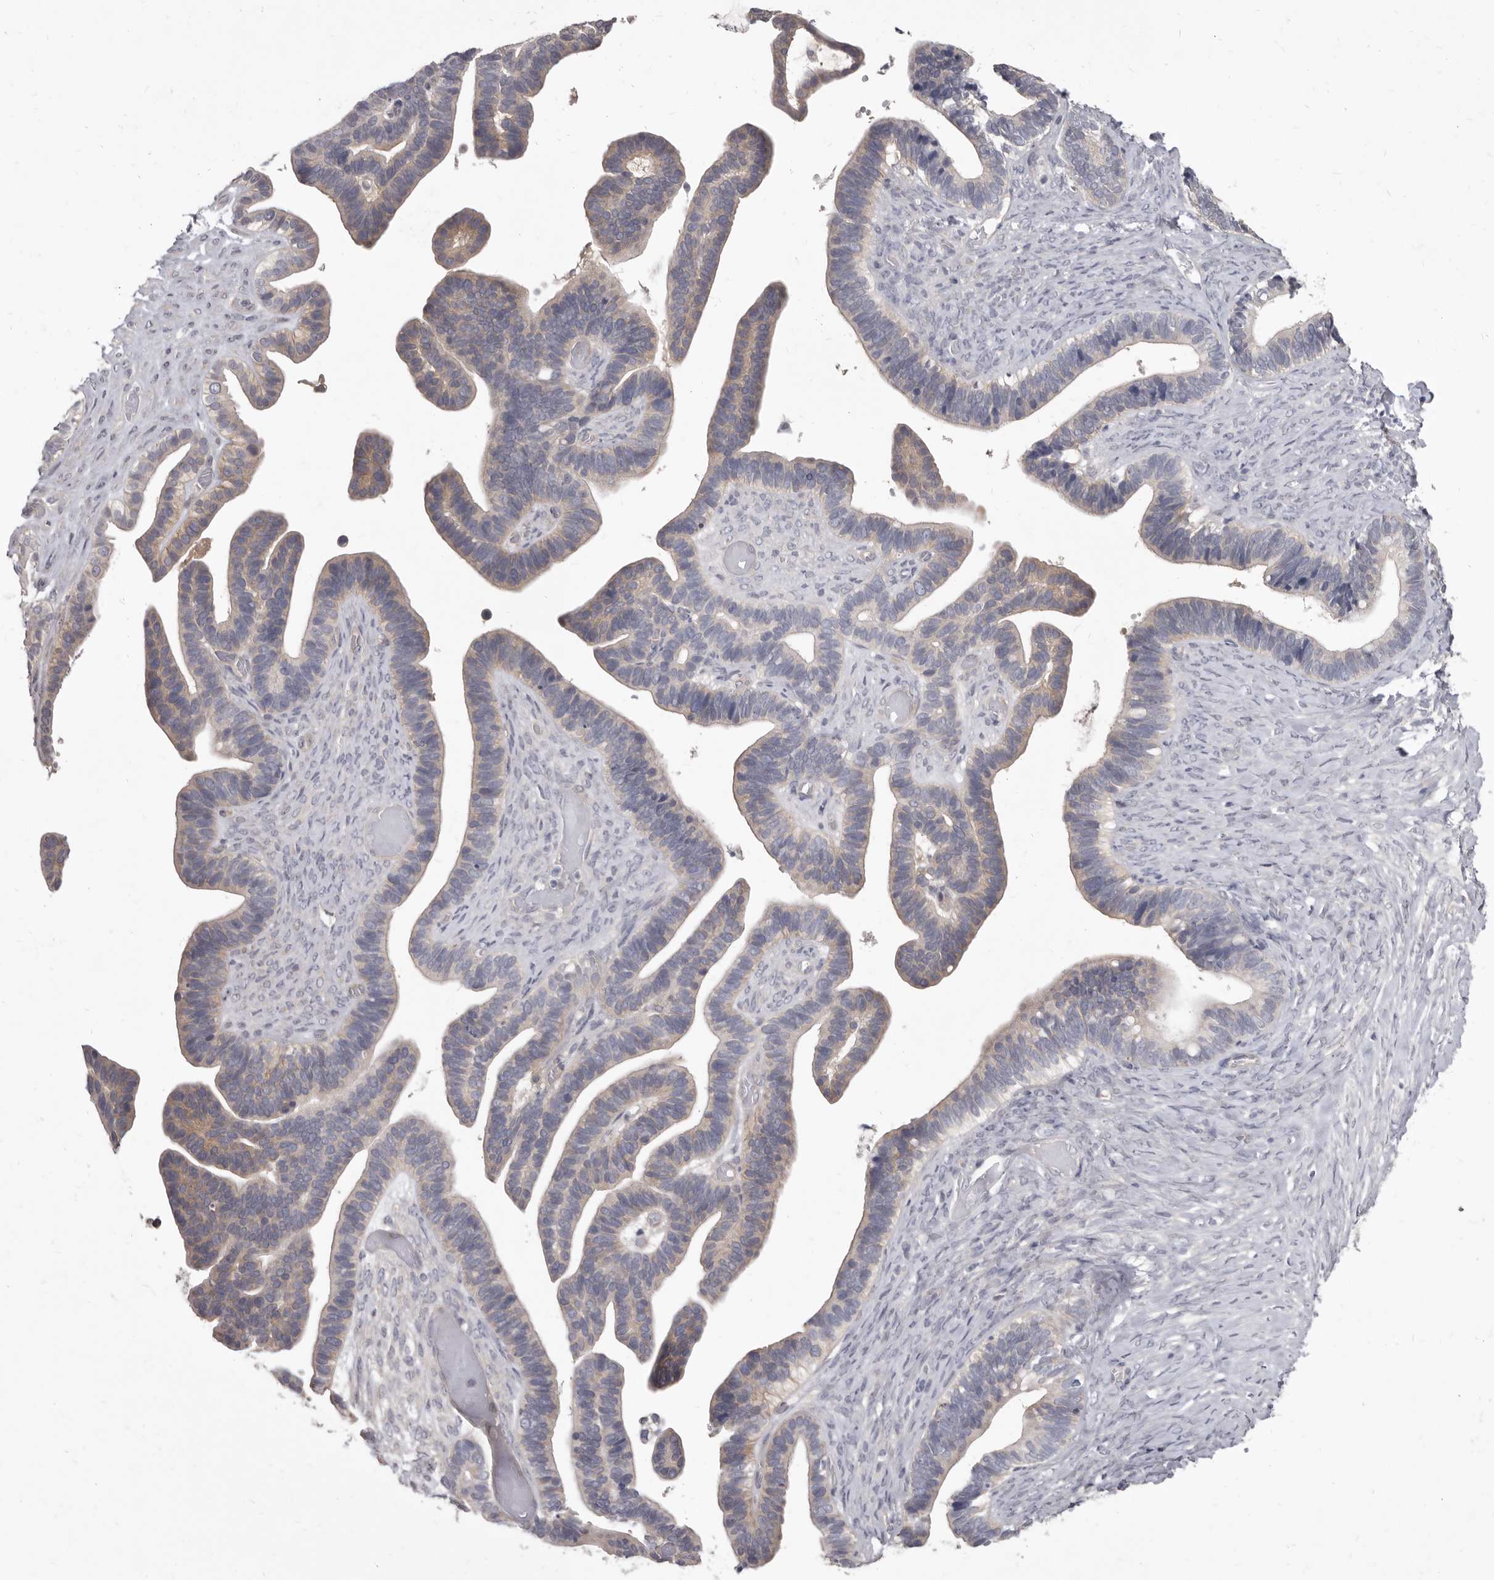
{"staining": {"intensity": "weak", "quantity": "25%-75%", "location": "cytoplasmic/membranous"}, "tissue": "ovarian cancer", "cell_type": "Tumor cells", "image_type": "cancer", "snomed": [{"axis": "morphology", "description": "Cystadenocarcinoma, serous, NOS"}, {"axis": "topography", "description": "Ovary"}], "caption": "This image displays IHC staining of human ovarian cancer (serous cystadenocarcinoma), with low weak cytoplasmic/membranous staining in about 25%-75% of tumor cells.", "gene": "GSK3B", "patient": {"sex": "female", "age": 56}}